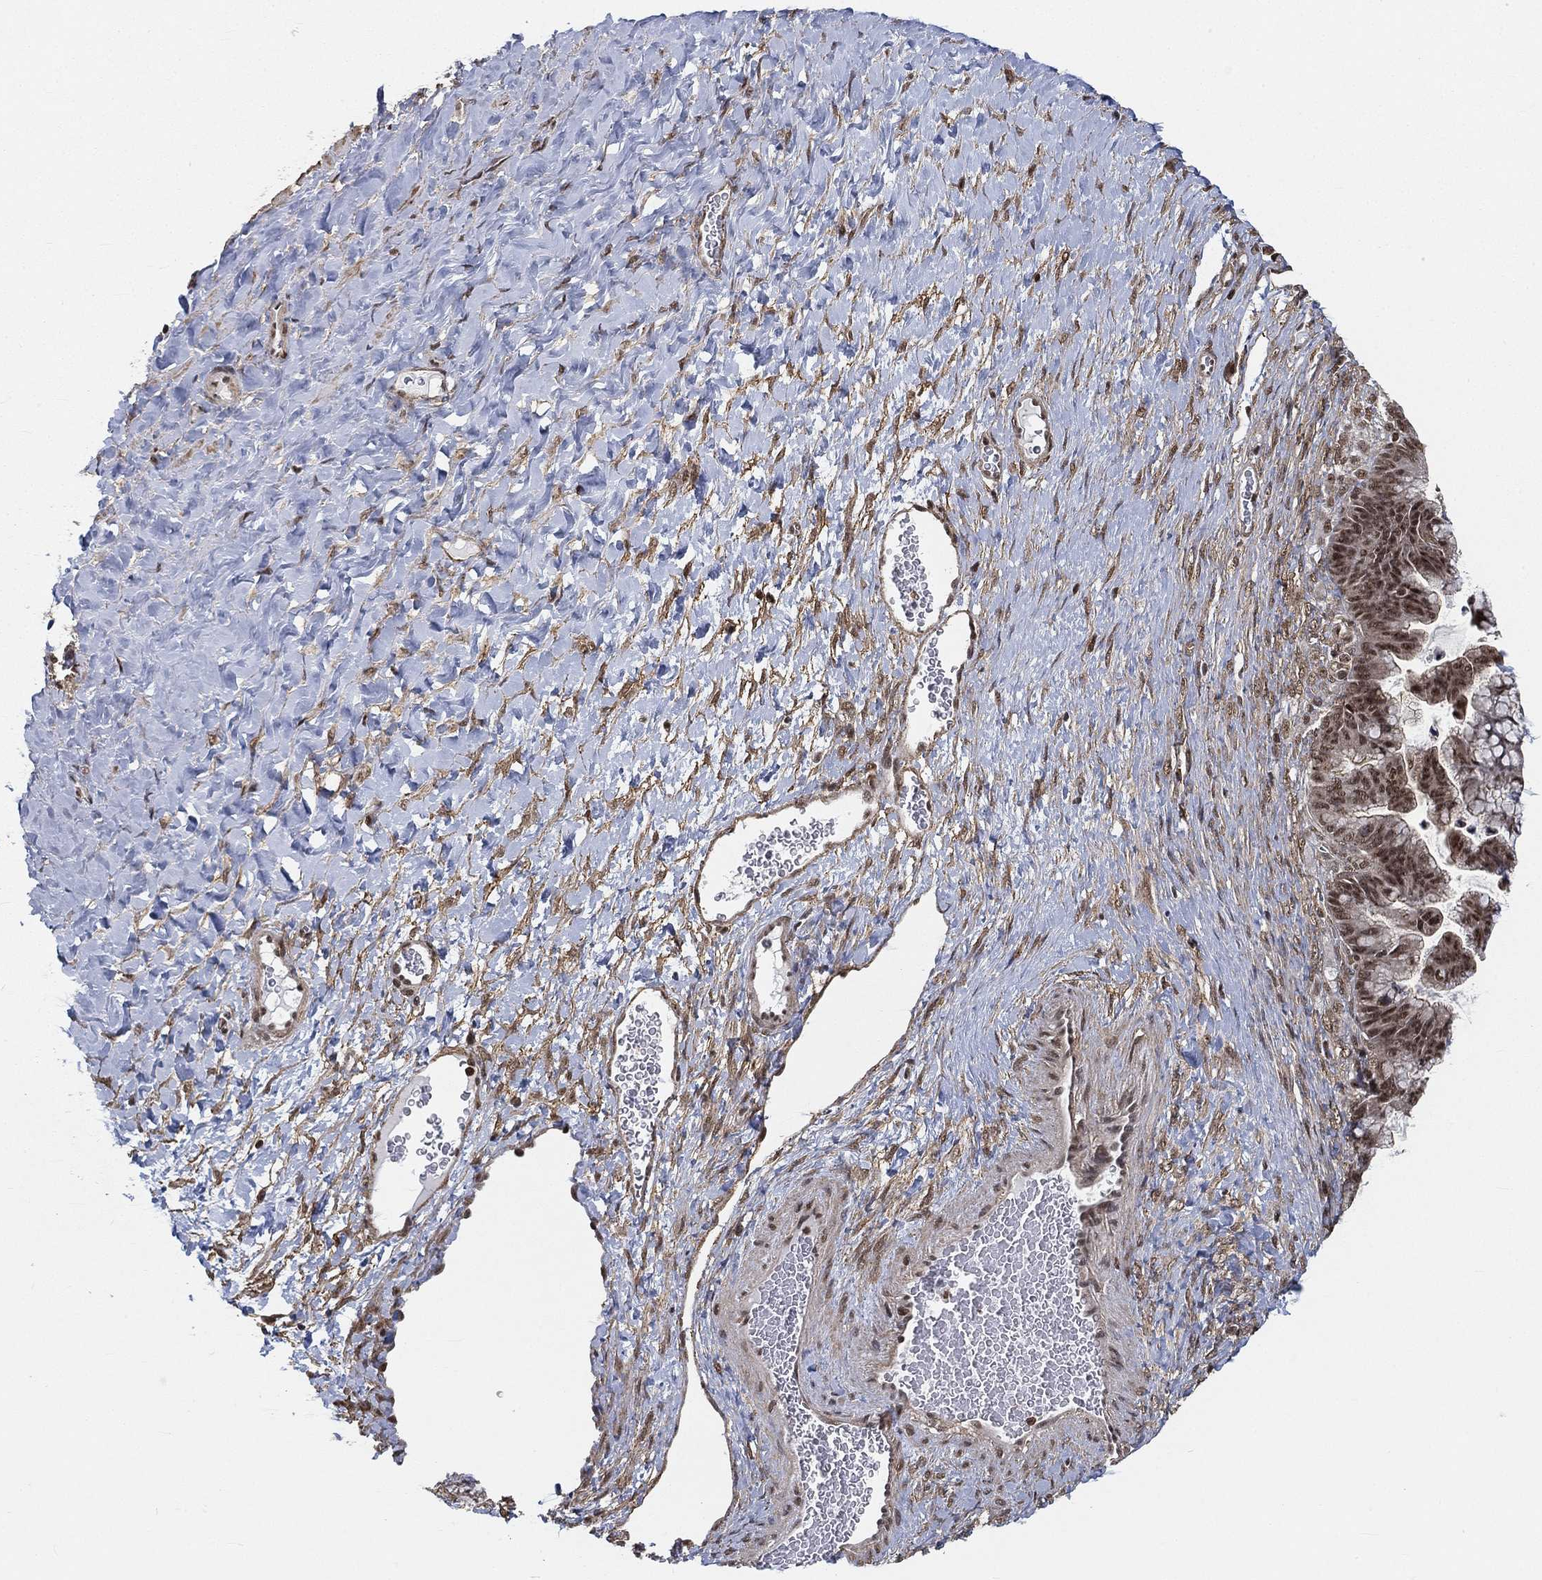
{"staining": {"intensity": "strong", "quantity": ">75%", "location": "nuclear"}, "tissue": "ovarian cancer", "cell_type": "Tumor cells", "image_type": "cancer", "snomed": [{"axis": "morphology", "description": "Cystadenocarcinoma, mucinous, NOS"}, {"axis": "topography", "description": "Ovary"}], "caption": "Immunohistochemical staining of ovarian mucinous cystadenocarcinoma reveals strong nuclear protein positivity in approximately >75% of tumor cells. (DAB (3,3'-diaminobenzidine) = brown stain, brightfield microscopy at high magnification).", "gene": "RSRC2", "patient": {"sex": "female", "age": 67}}